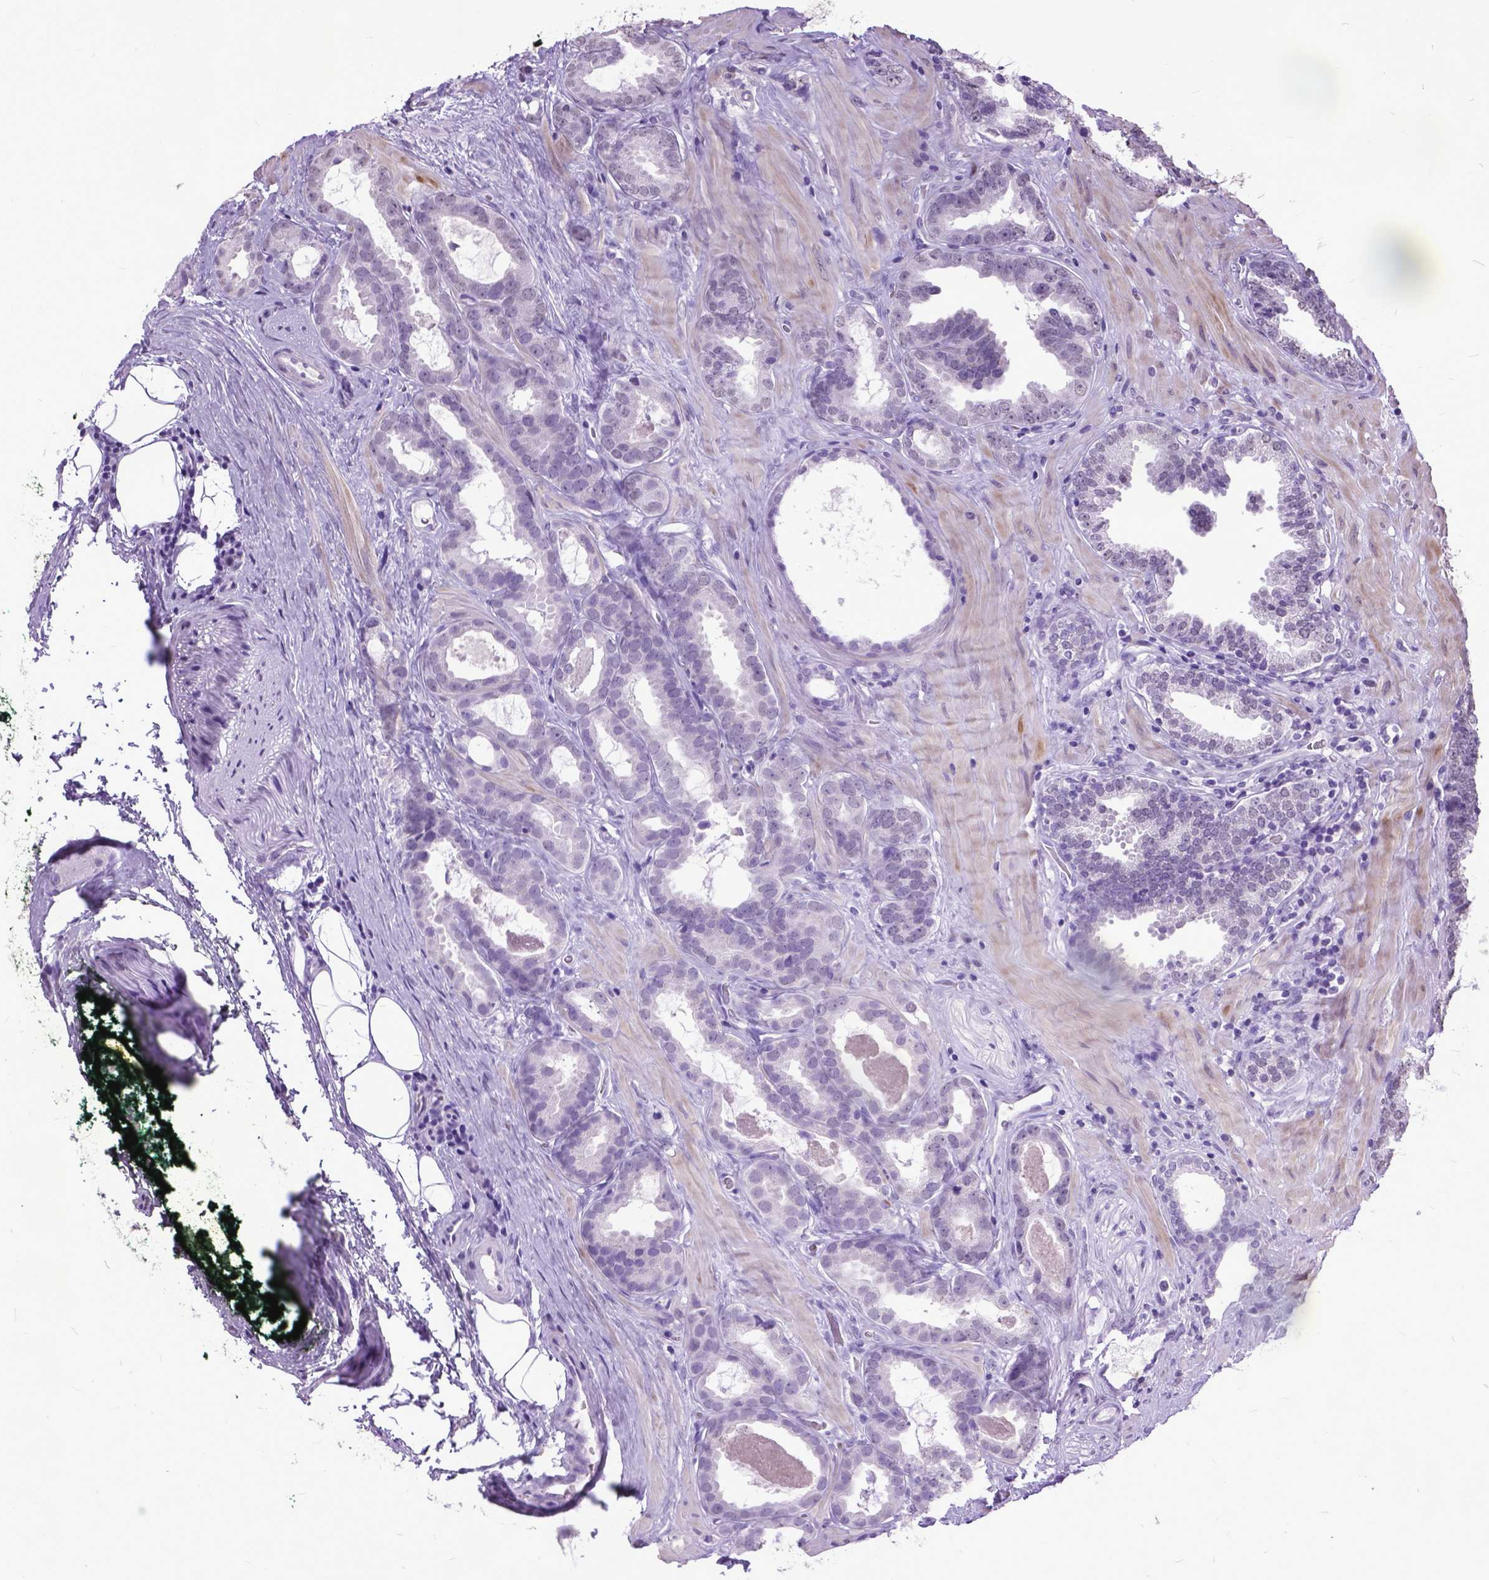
{"staining": {"intensity": "negative", "quantity": "none", "location": "none"}, "tissue": "prostate cancer", "cell_type": "Tumor cells", "image_type": "cancer", "snomed": [{"axis": "morphology", "description": "Adenocarcinoma, NOS"}, {"axis": "topography", "description": "Prostate"}], "caption": "Immunohistochemical staining of human adenocarcinoma (prostate) shows no significant positivity in tumor cells.", "gene": "MARCHF10", "patient": {"sex": "male", "age": 64}}